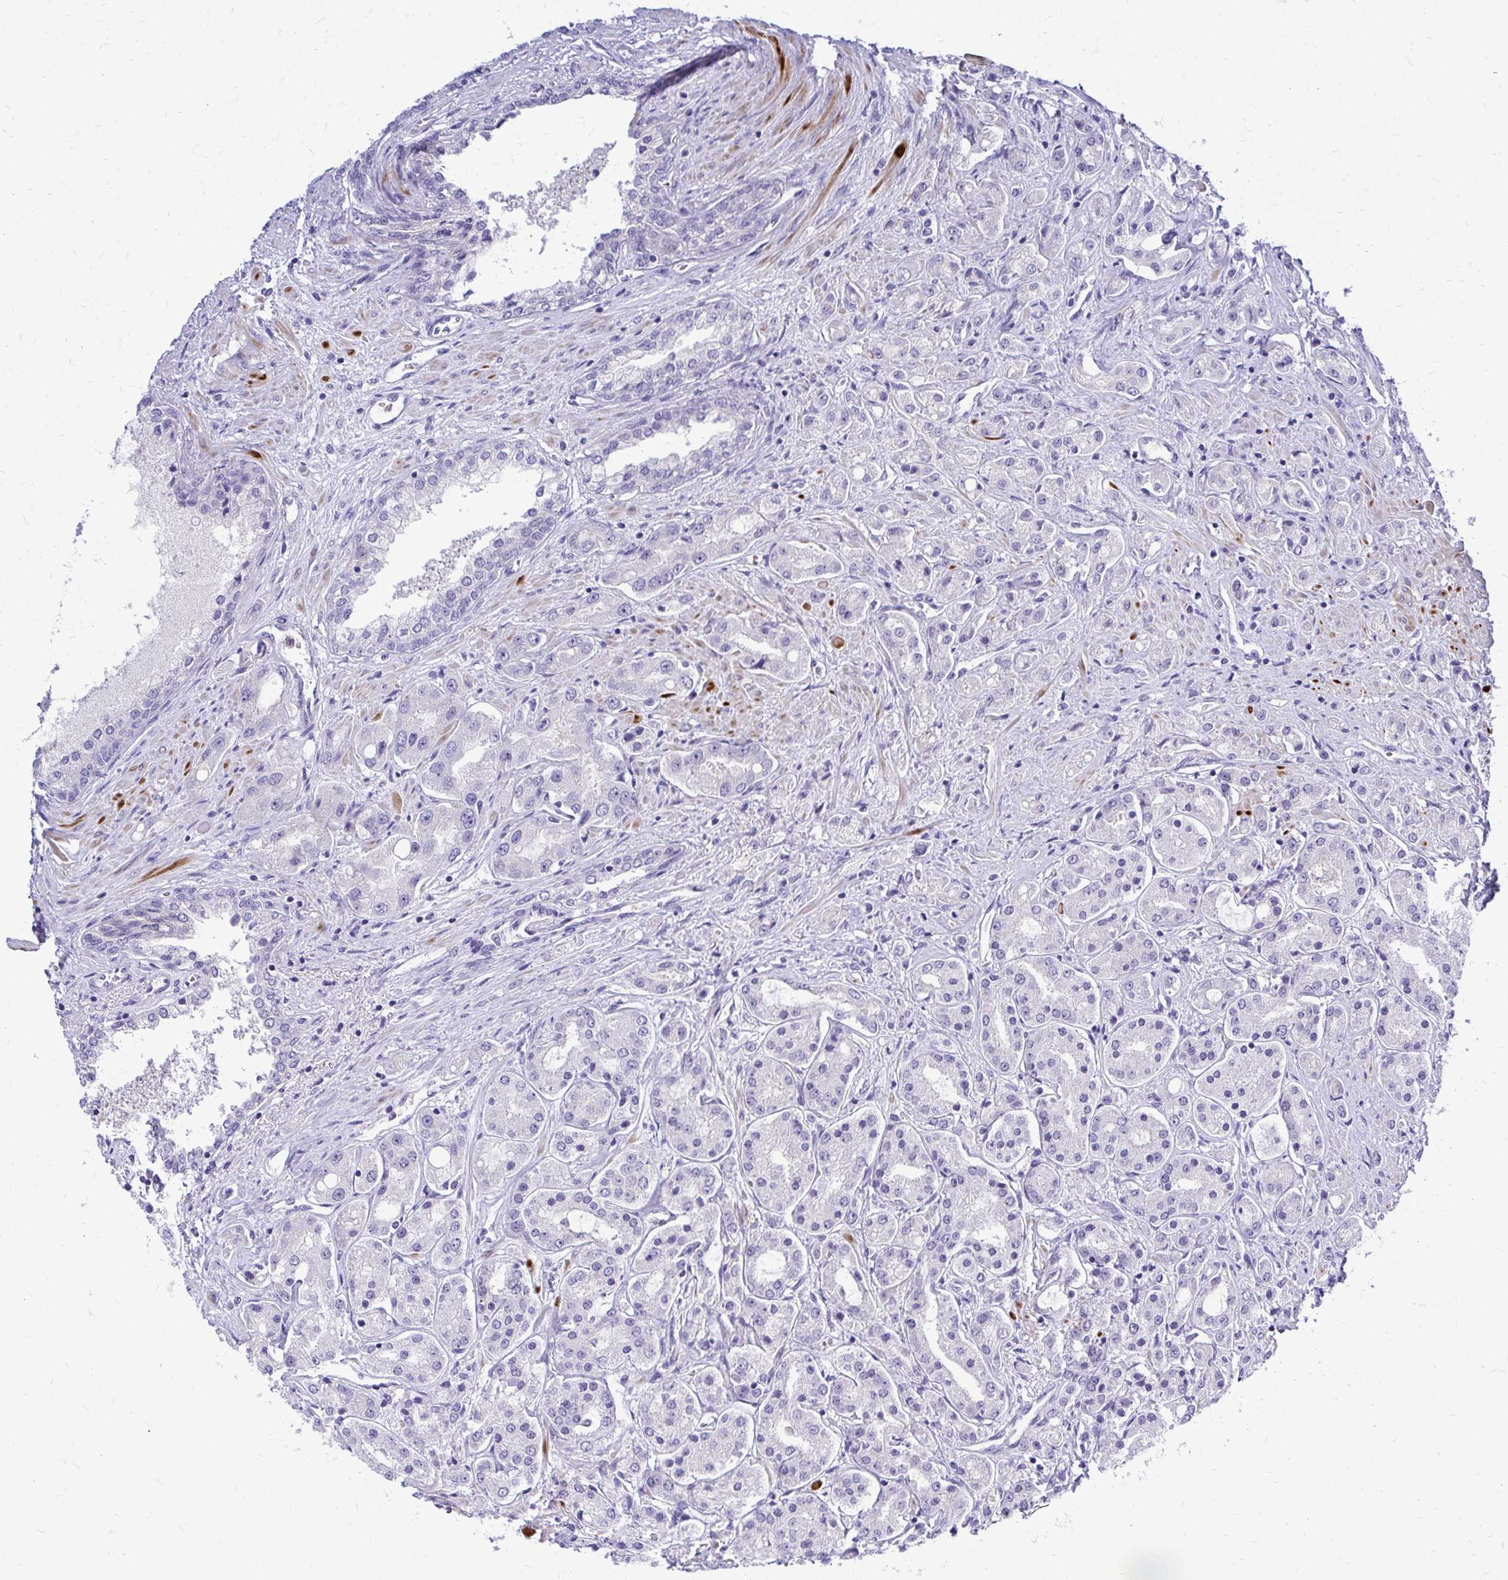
{"staining": {"intensity": "negative", "quantity": "none", "location": "none"}, "tissue": "prostate cancer", "cell_type": "Tumor cells", "image_type": "cancer", "snomed": [{"axis": "morphology", "description": "Adenocarcinoma, High grade"}, {"axis": "topography", "description": "Prostate"}], "caption": "Immunohistochemistry image of adenocarcinoma (high-grade) (prostate) stained for a protein (brown), which displays no positivity in tumor cells.", "gene": "ZSWIM9", "patient": {"sex": "male", "age": 67}}